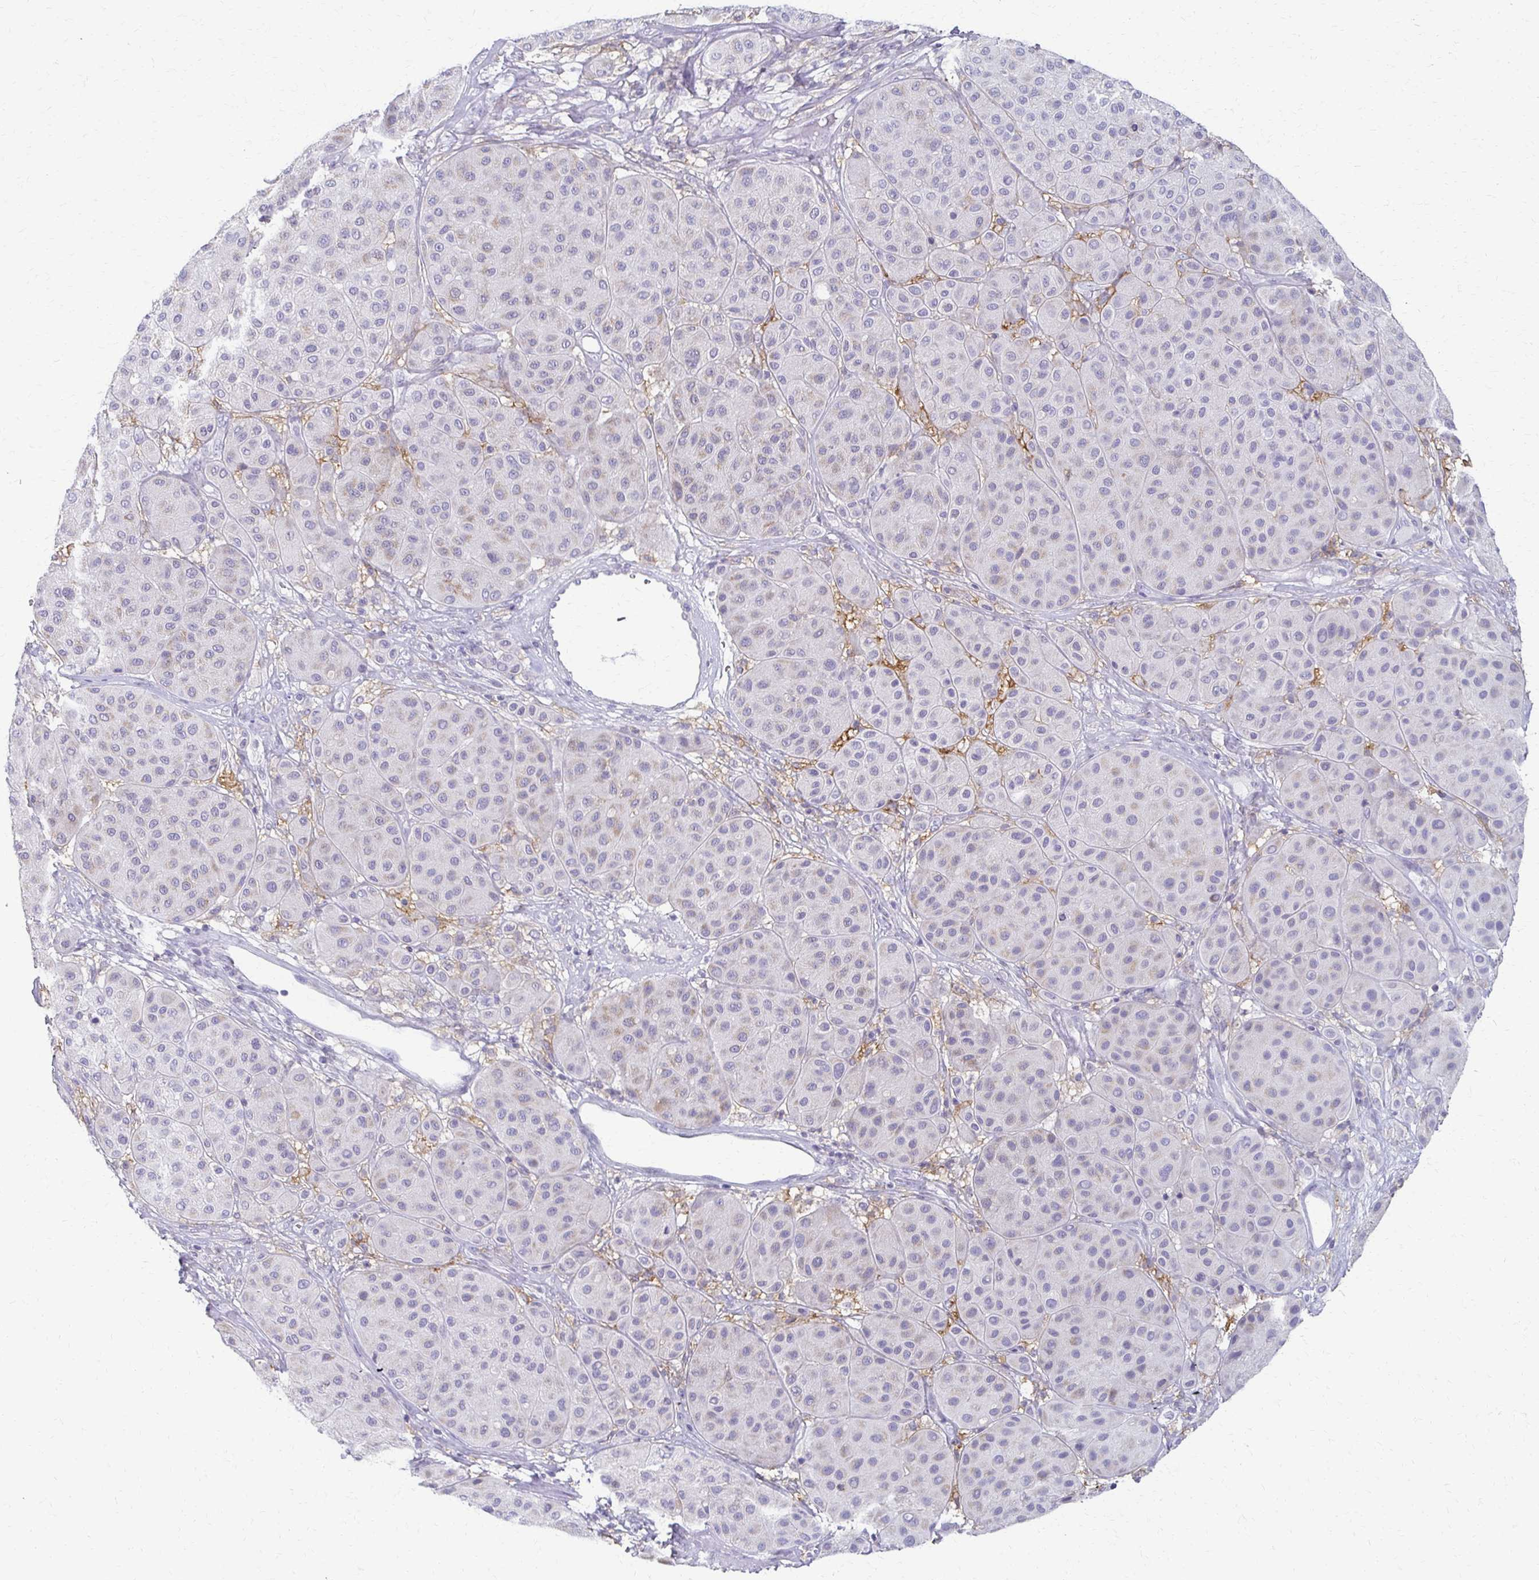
{"staining": {"intensity": "negative", "quantity": "none", "location": "none"}, "tissue": "melanoma", "cell_type": "Tumor cells", "image_type": "cancer", "snomed": [{"axis": "morphology", "description": "Malignant melanoma, Metastatic site"}, {"axis": "topography", "description": "Smooth muscle"}], "caption": "This is an immunohistochemistry micrograph of malignant melanoma (metastatic site). There is no positivity in tumor cells.", "gene": "FCGR2B", "patient": {"sex": "male", "age": 41}}